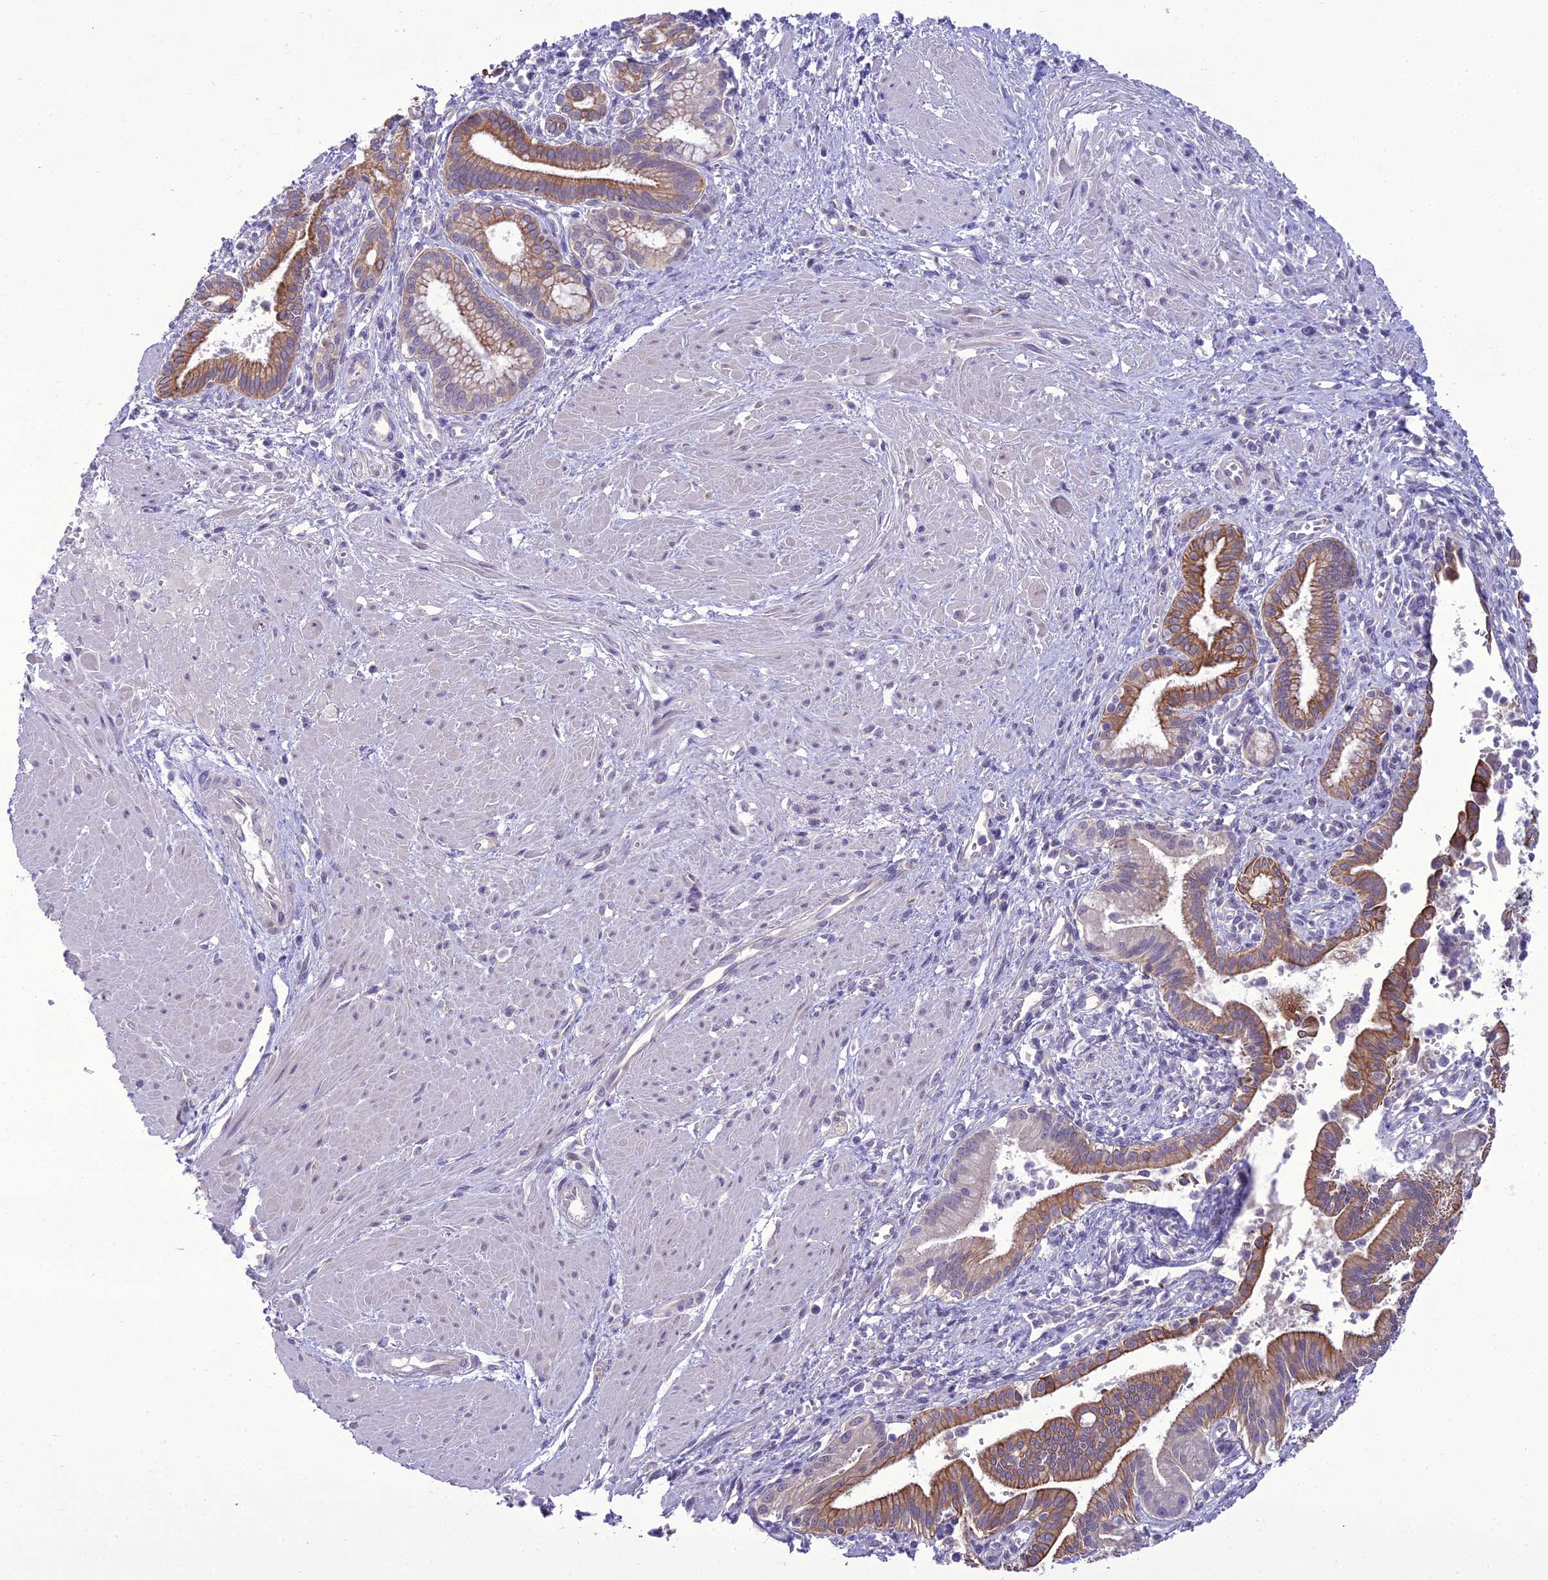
{"staining": {"intensity": "moderate", "quantity": "25%-75%", "location": "cytoplasmic/membranous"}, "tissue": "pancreatic cancer", "cell_type": "Tumor cells", "image_type": "cancer", "snomed": [{"axis": "morphology", "description": "Adenocarcinoma, NOS"}, {"axis": "topography", "description": "Pancreas"}], "caption": "Immunohistochemistry (IHC) micrograph of human adenocarcinoma (pancreatic) stained for a protein (brown), which exhibits medium levels of moderate cytoplasmic/membranous expression in about 25%-75% of tumor cells.", "gene": "SCRT1", "patient": {"sex": "male", "age": 78}}